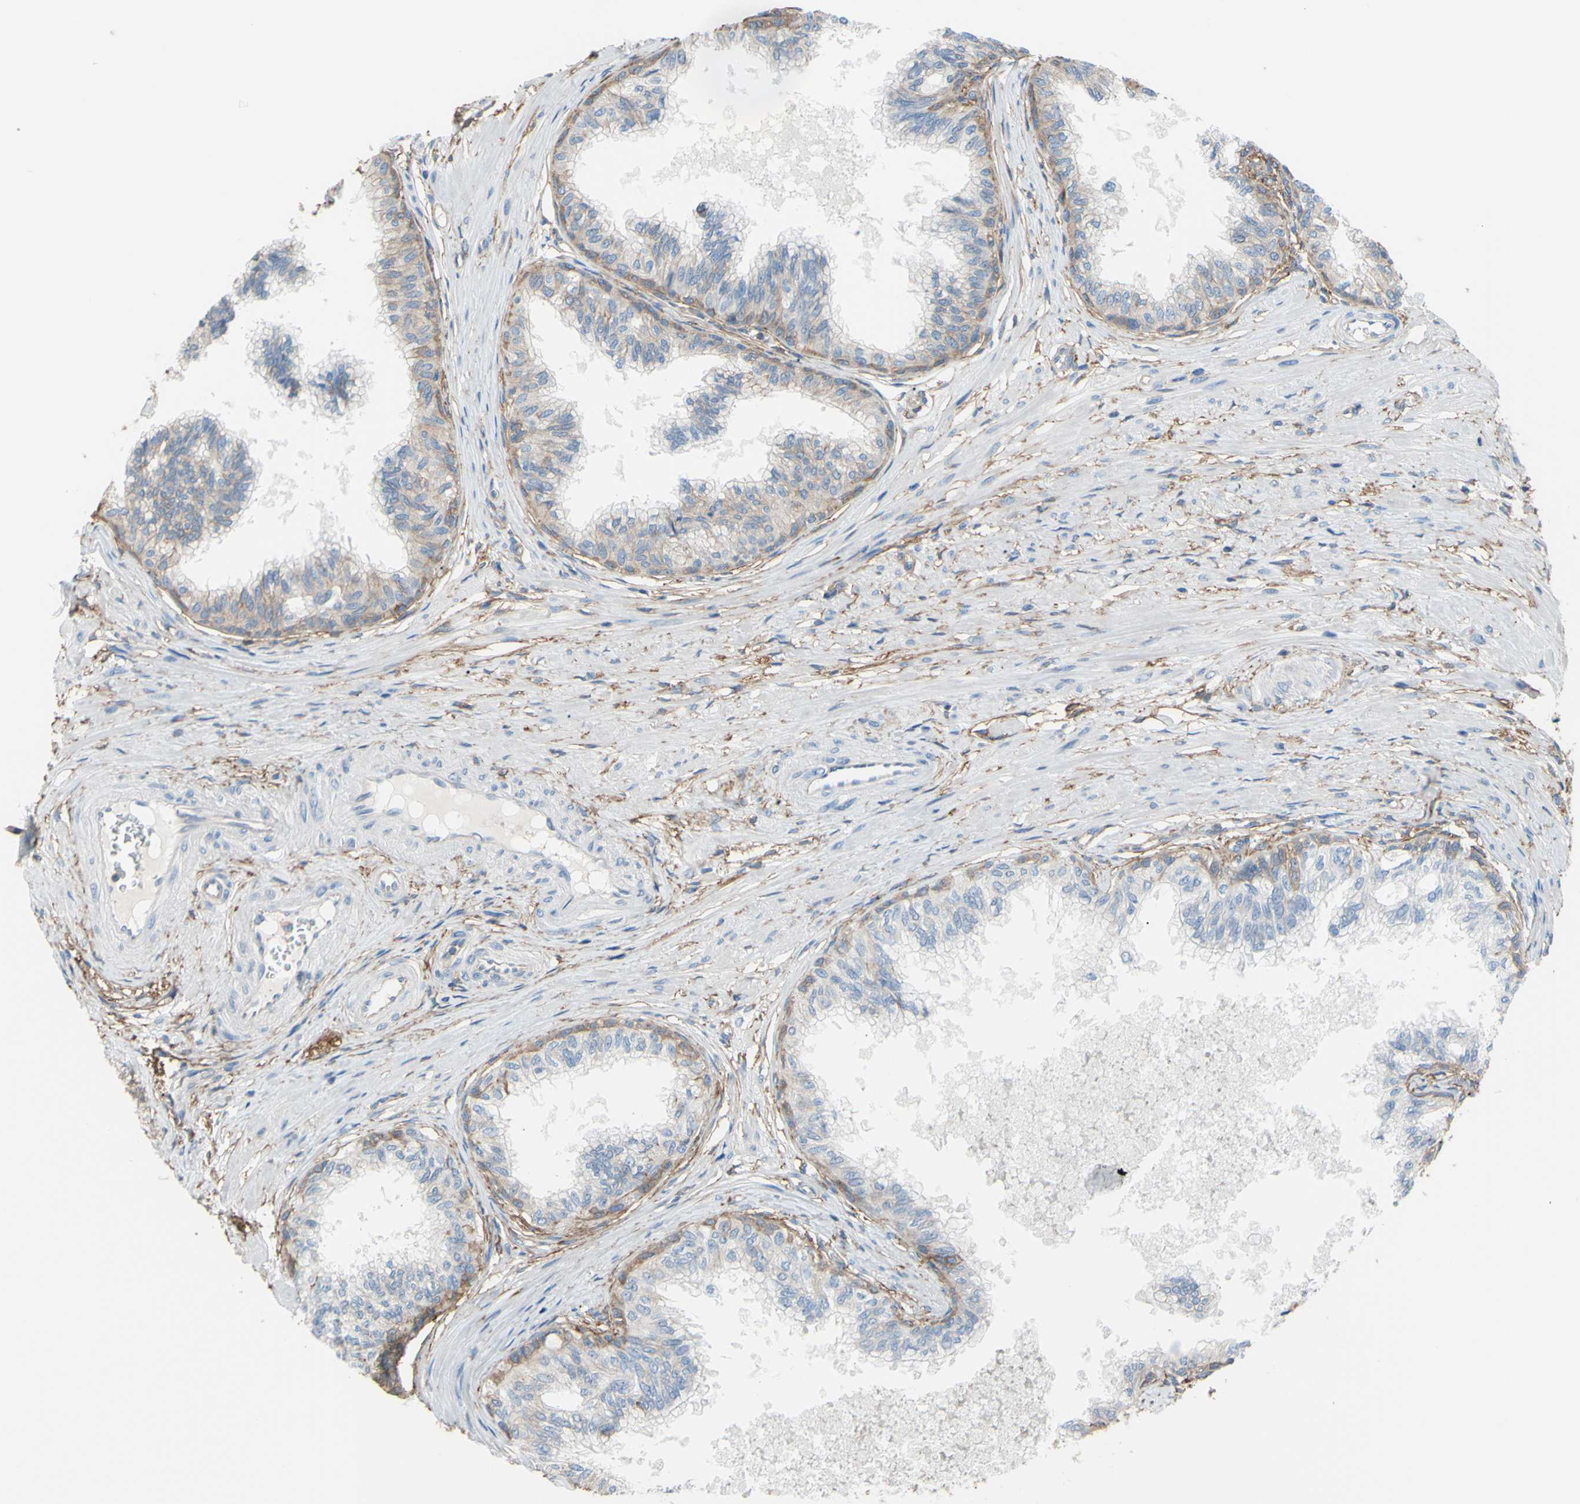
{"staining": {"intensity": "weak", "quantity": "25%-75%", "location": "cytoplasmic/membranous"}, "tissue": "prostate", "cell_type": "Glandular cells", "image_type": "normal", "snomed": [{"axis": "morphology", "description": "Normal tissue, NOS"}, {"axis": "topography", "description": "Prostate"}, {"axis": "topography", "description": "Seminal veicle"}], "caption": "Prostate stained for a protein (brown) reveals weak cytoplasmic/membranous positive positivity in about 25%-75% of glandular cells.", "gene": "ADD1", "patient": {"sex": "male", "age": 60}}